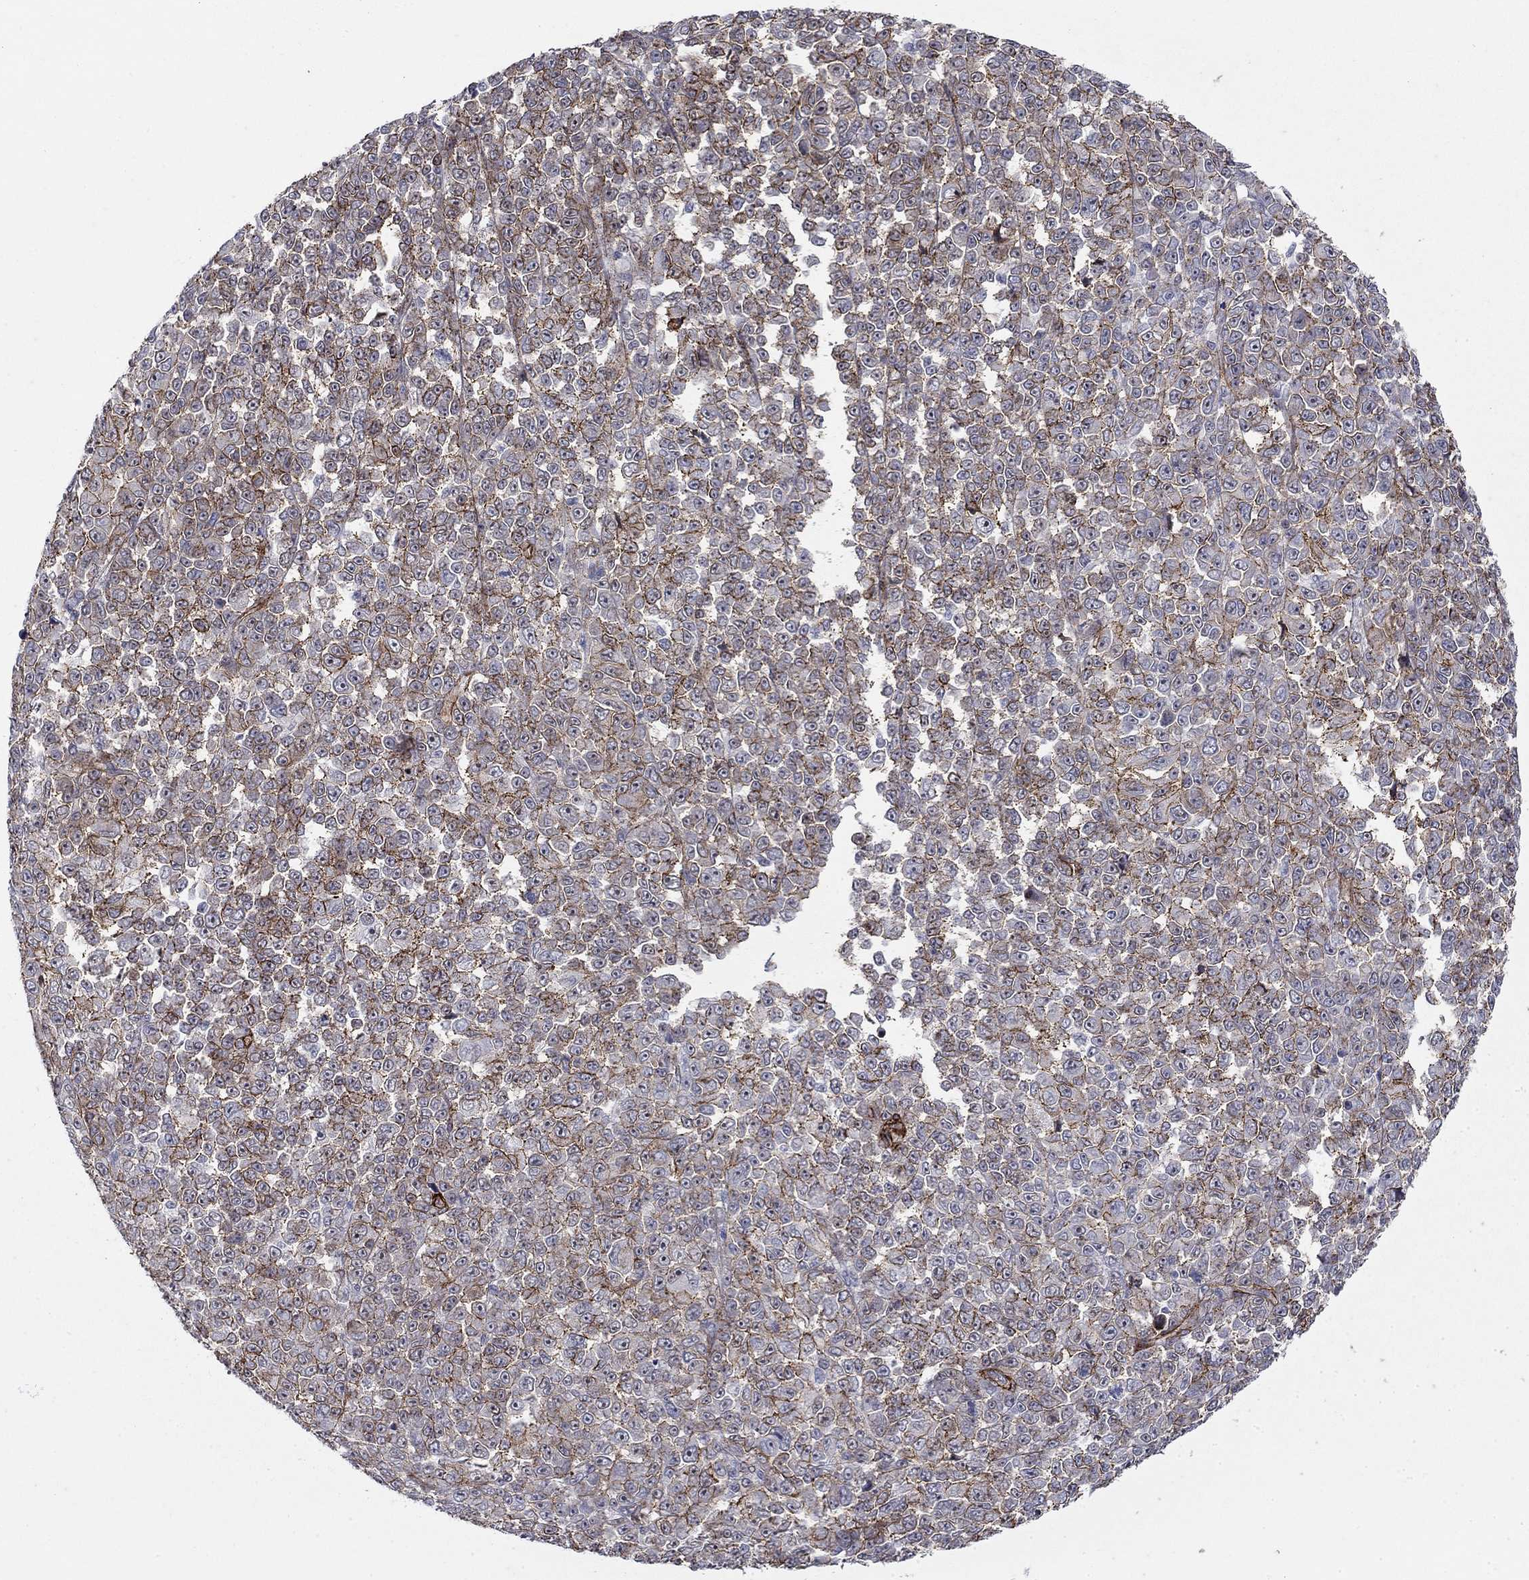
{"staining": {"intensity": "strong", "quantity": "25%-75%", "location": "cytoplasmic/membranous"}, "tissue": "melanoma", "cell_type": "Tumor cells", "image_type": "cancer", "snomed": [{"axis": "morphology", "description": "Malignant melanoma, NOS"}, {"axis": "topography", "description": "Skin"}], "caption": "The histopathology image exhibits a brown stain indicating the presence of a protein in the cytoplasmic/membranous of tumor cells in malignant melanoma.", "gene": "KRBA1", "patient": {"sex": "female", "age": 95}}